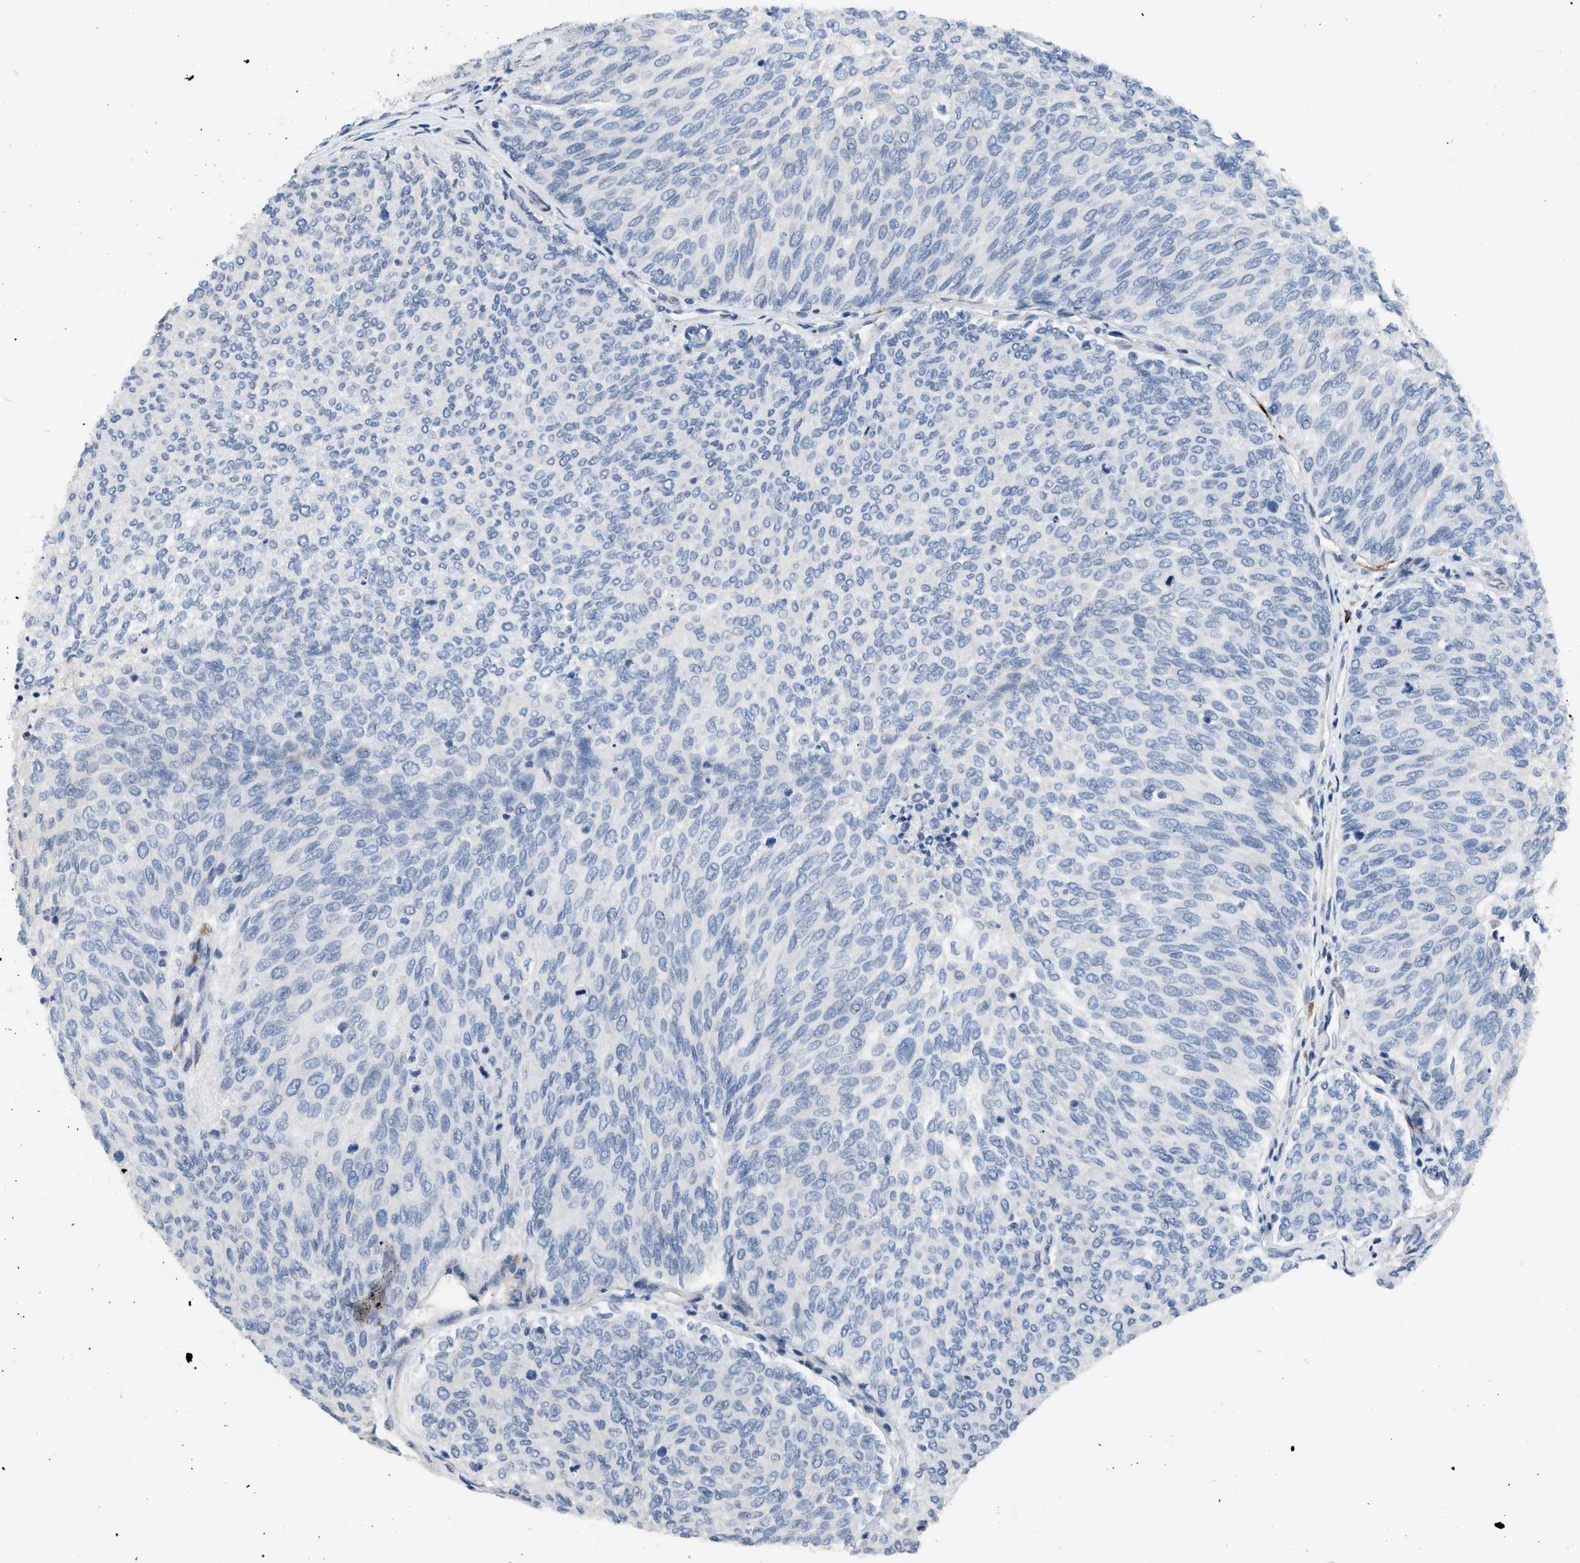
{"staining": {"intensity": "negative", "quantity": "none", "location": "none"}, "tissue": "urothelial cancer", "cell_type": "Tumor cells", "image_type": "cancer", "snomed": [{"axis": "morphology", "description": "Urothelial carcinoma, Low grade"}, {"axis": "topography", "description": "Urinary bladder"}], "caption": "This image is of urothelial cancer stained with IHC to label a protein in brown with the nuclei are counter-stained blue. There is no expression in tumor cells.", "gene": "TMEM154", "patient": {"sex": "female", "age": 79}}